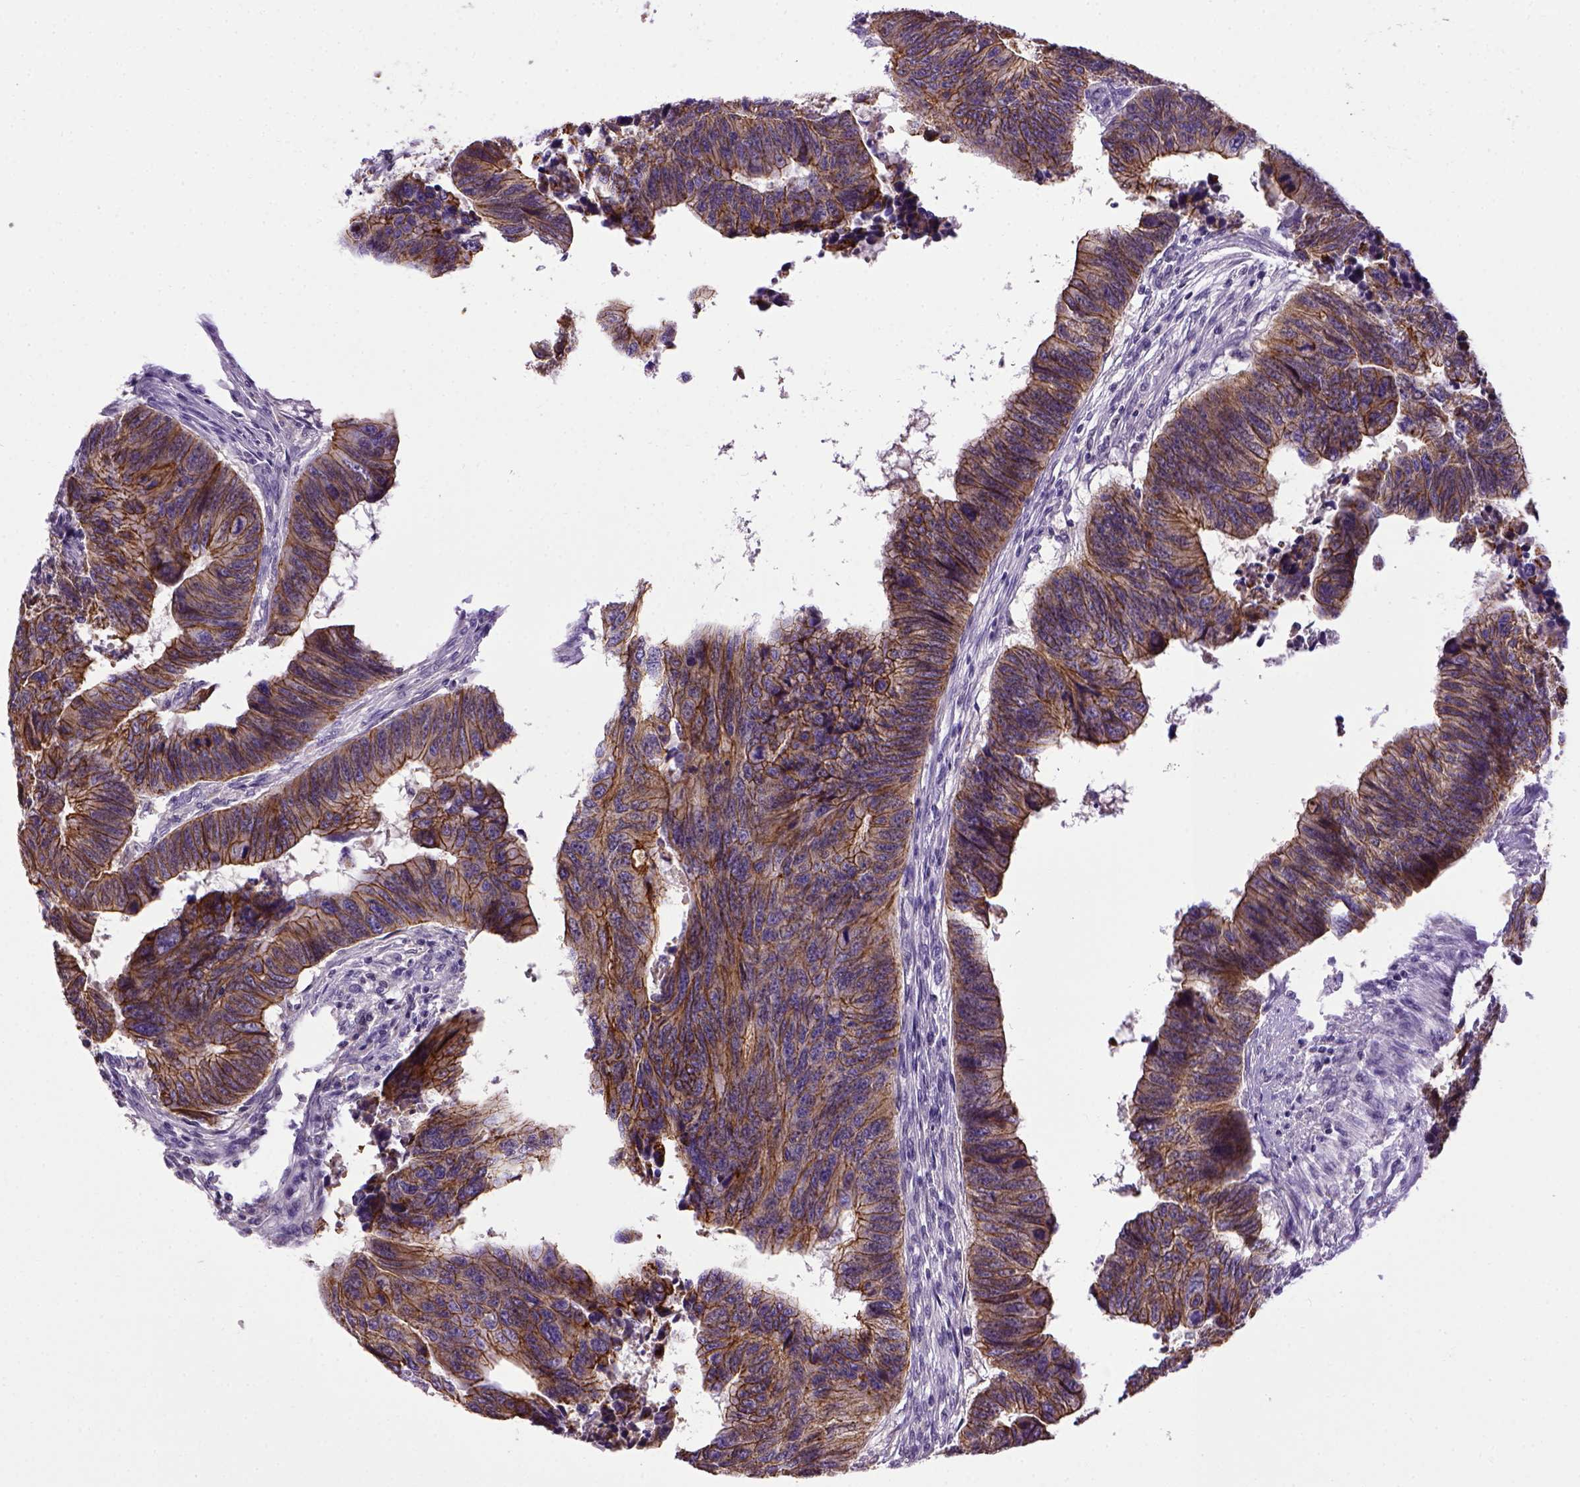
{"staining": {"intensity": "strong", "quantity": ">75%", "location": "cytoplasmic/membranous"}, "tissue": "colorectal cancer", "cell_type": "Tumor cells", "image_type": "cancer", "snomed": [{"axis": "morphology", "description": "Adenocarcinoma, NOS"}, {"axis": "topography", "description": "Rectum"}], "caption": "Protein staining by IHC reveals strong cytoplasmic/membranous expression in about >75% of tumor cells in colorectal cancer. The protein is stained brown, and the nuclei are stained in blue (DAB (3,3'-diaminobenzidine) IHC with brightfield microscopy, high magnification).", "gene": "CDH1", "patient": {"sex": "female", "age": 85}}